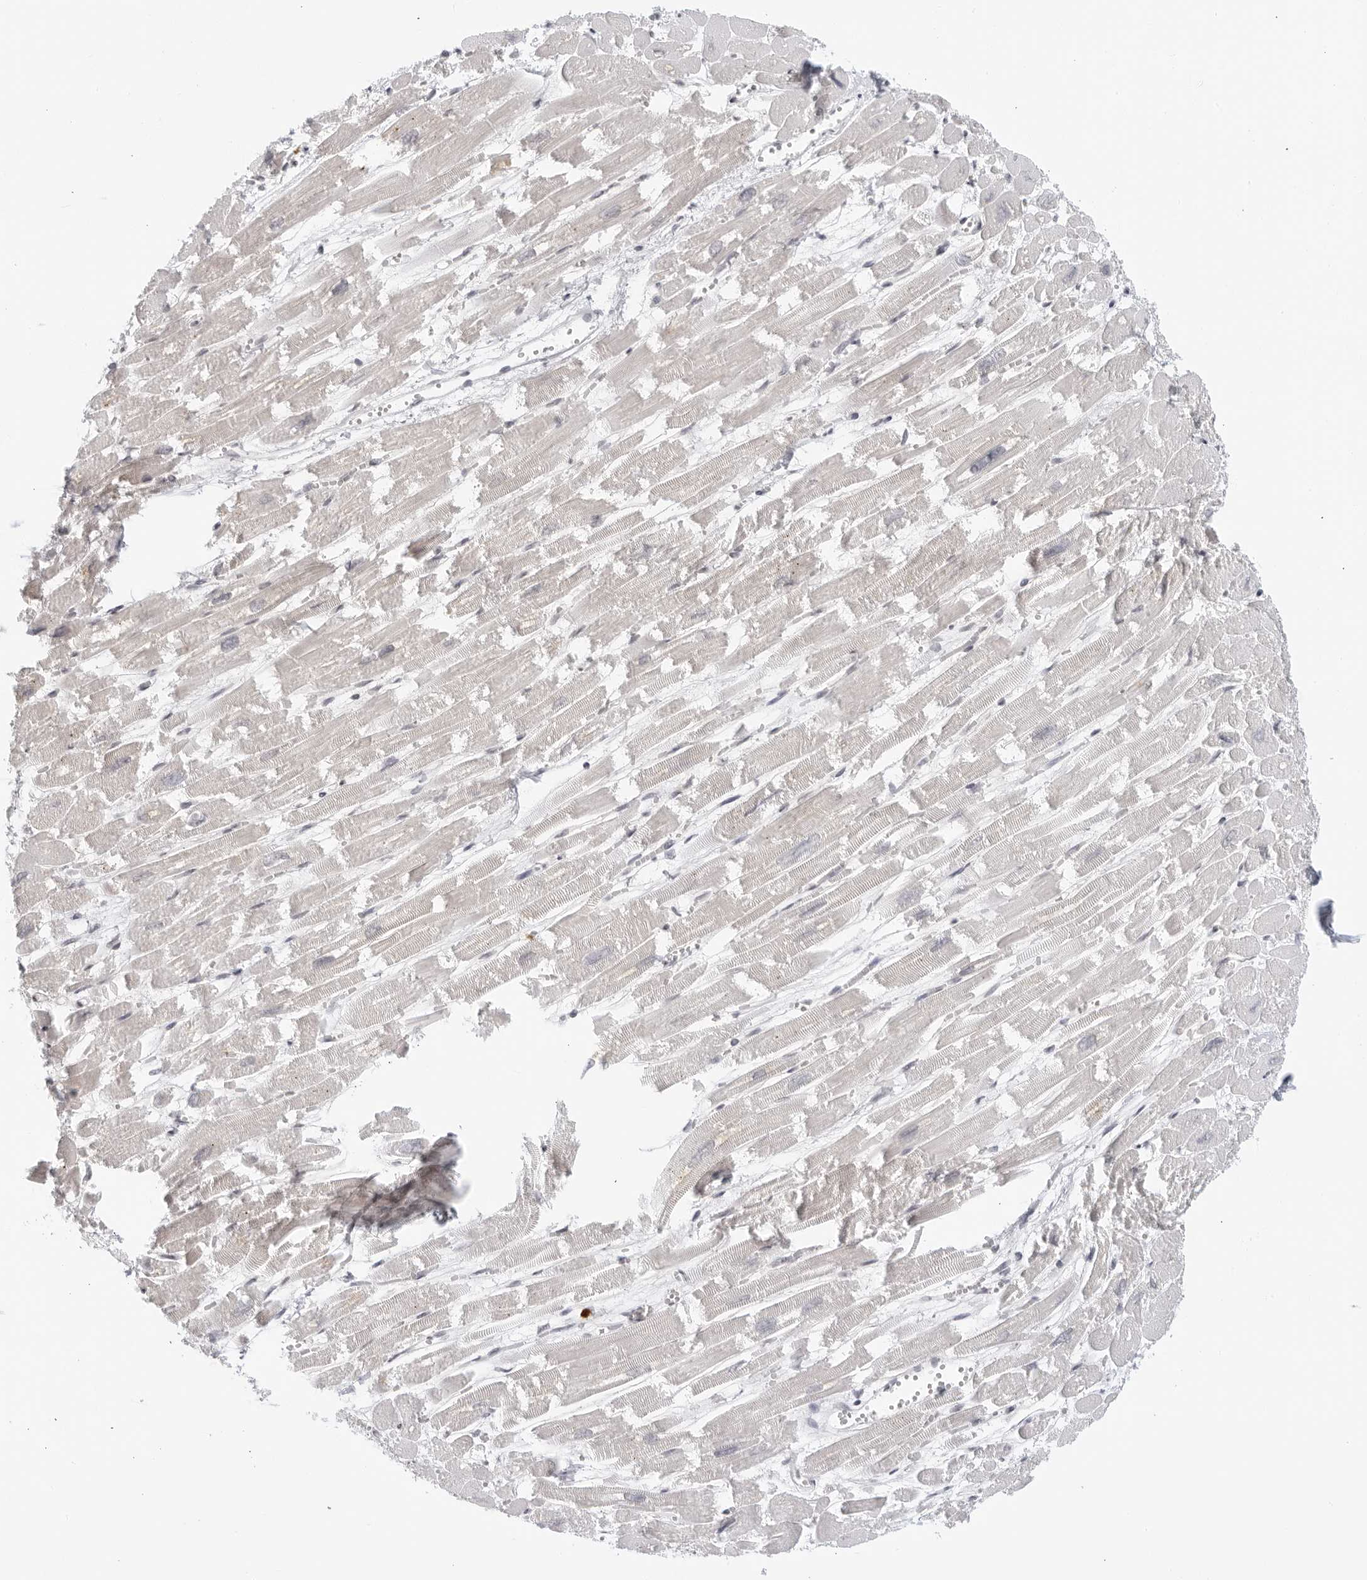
{"staining": {"intensity": "negative", "quantity": "none", "location": "none"}, "tissue": "heart muscle", "cell_type": "Cardiomyocytes", "image_type": "normal", "snomed": [{"axis": "morphology", "description": "Normal tissue, NOS"}, {"axis": "topography", "description": "Heart"}], "caption": "DAB (3,3'-diaminobenzidine) immunohistochemical staining of normal heart muscle displays no significant expression in cardiomyocytes. (Stains: DAB immunohistochemistry (IHC) with hematoxylin counter stain, Microscopy: brightfield microscopy at high magnification).", "gene": "RAB11FIP3", "patient": {"sex": "male", "age": 54}}